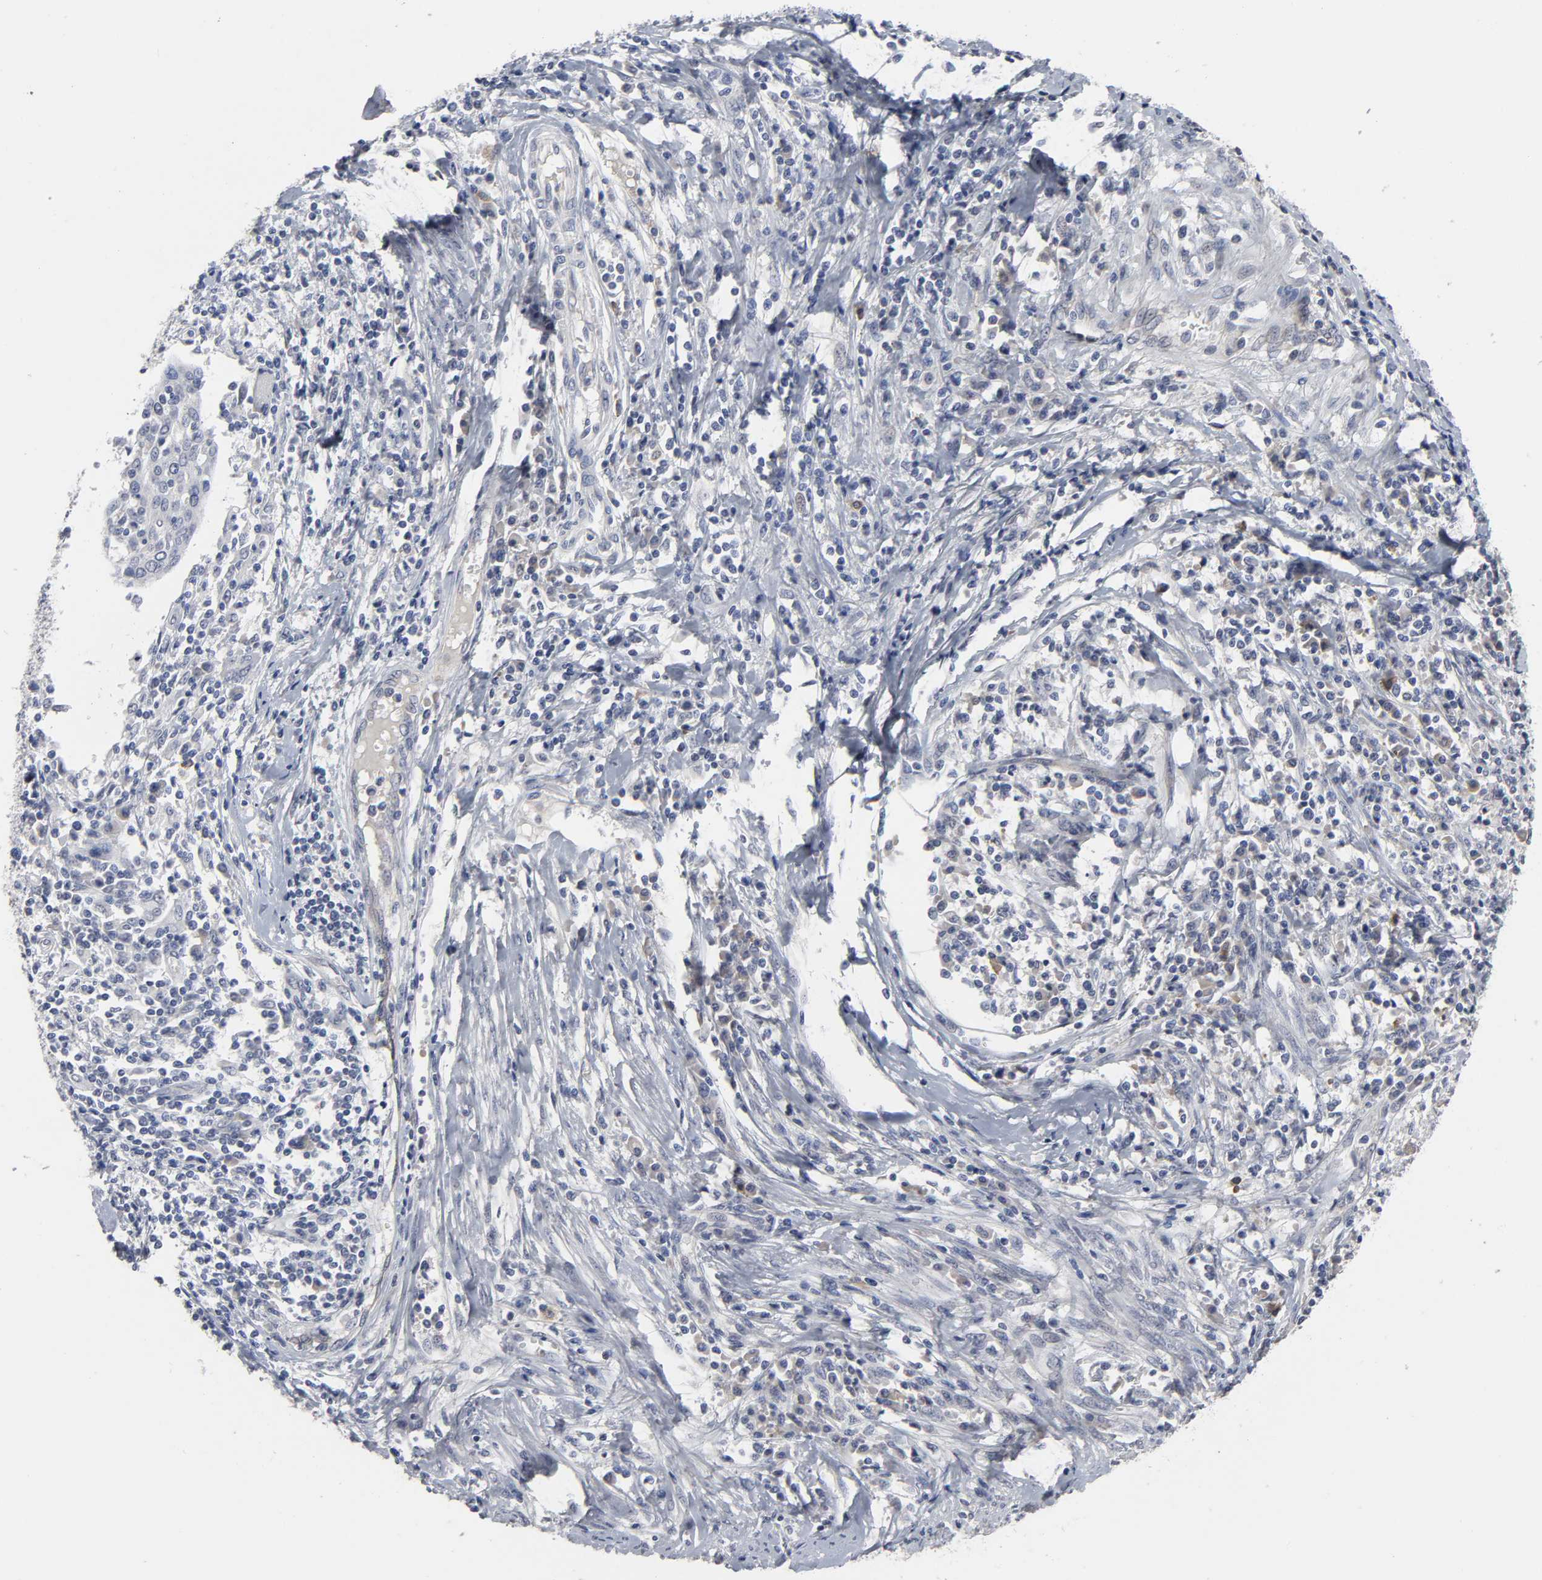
{"staining": {"intensity": "weak", "quantity": "25%-75%", "location": "cytoplasmic/membranous,nuclear"}, "tissue": "cervical cancer", "cell_type": "Tumor cells", "image_type": "cancer", "snomed": [{"axis": "morphology", "description": "Squamous cell carcinoma, NOS"}, {"axis": "topography", "description": "Cervix"}], "caption": "IHC staining of cervical squamous cell carcinoma, which shows low levels of weak cytoplasmic/membranous and nuclear positivity in approximately 25%-75% of tumor cells indicating weak cytoplasmic/membranous and nuclear protein expression. The staining was performed using DAB (brown) for protein detection and nuclei were counterstained in hematoxylin (blue).", "gene": "HNF4A", "patient": {"sex": "female", "age": 40}}